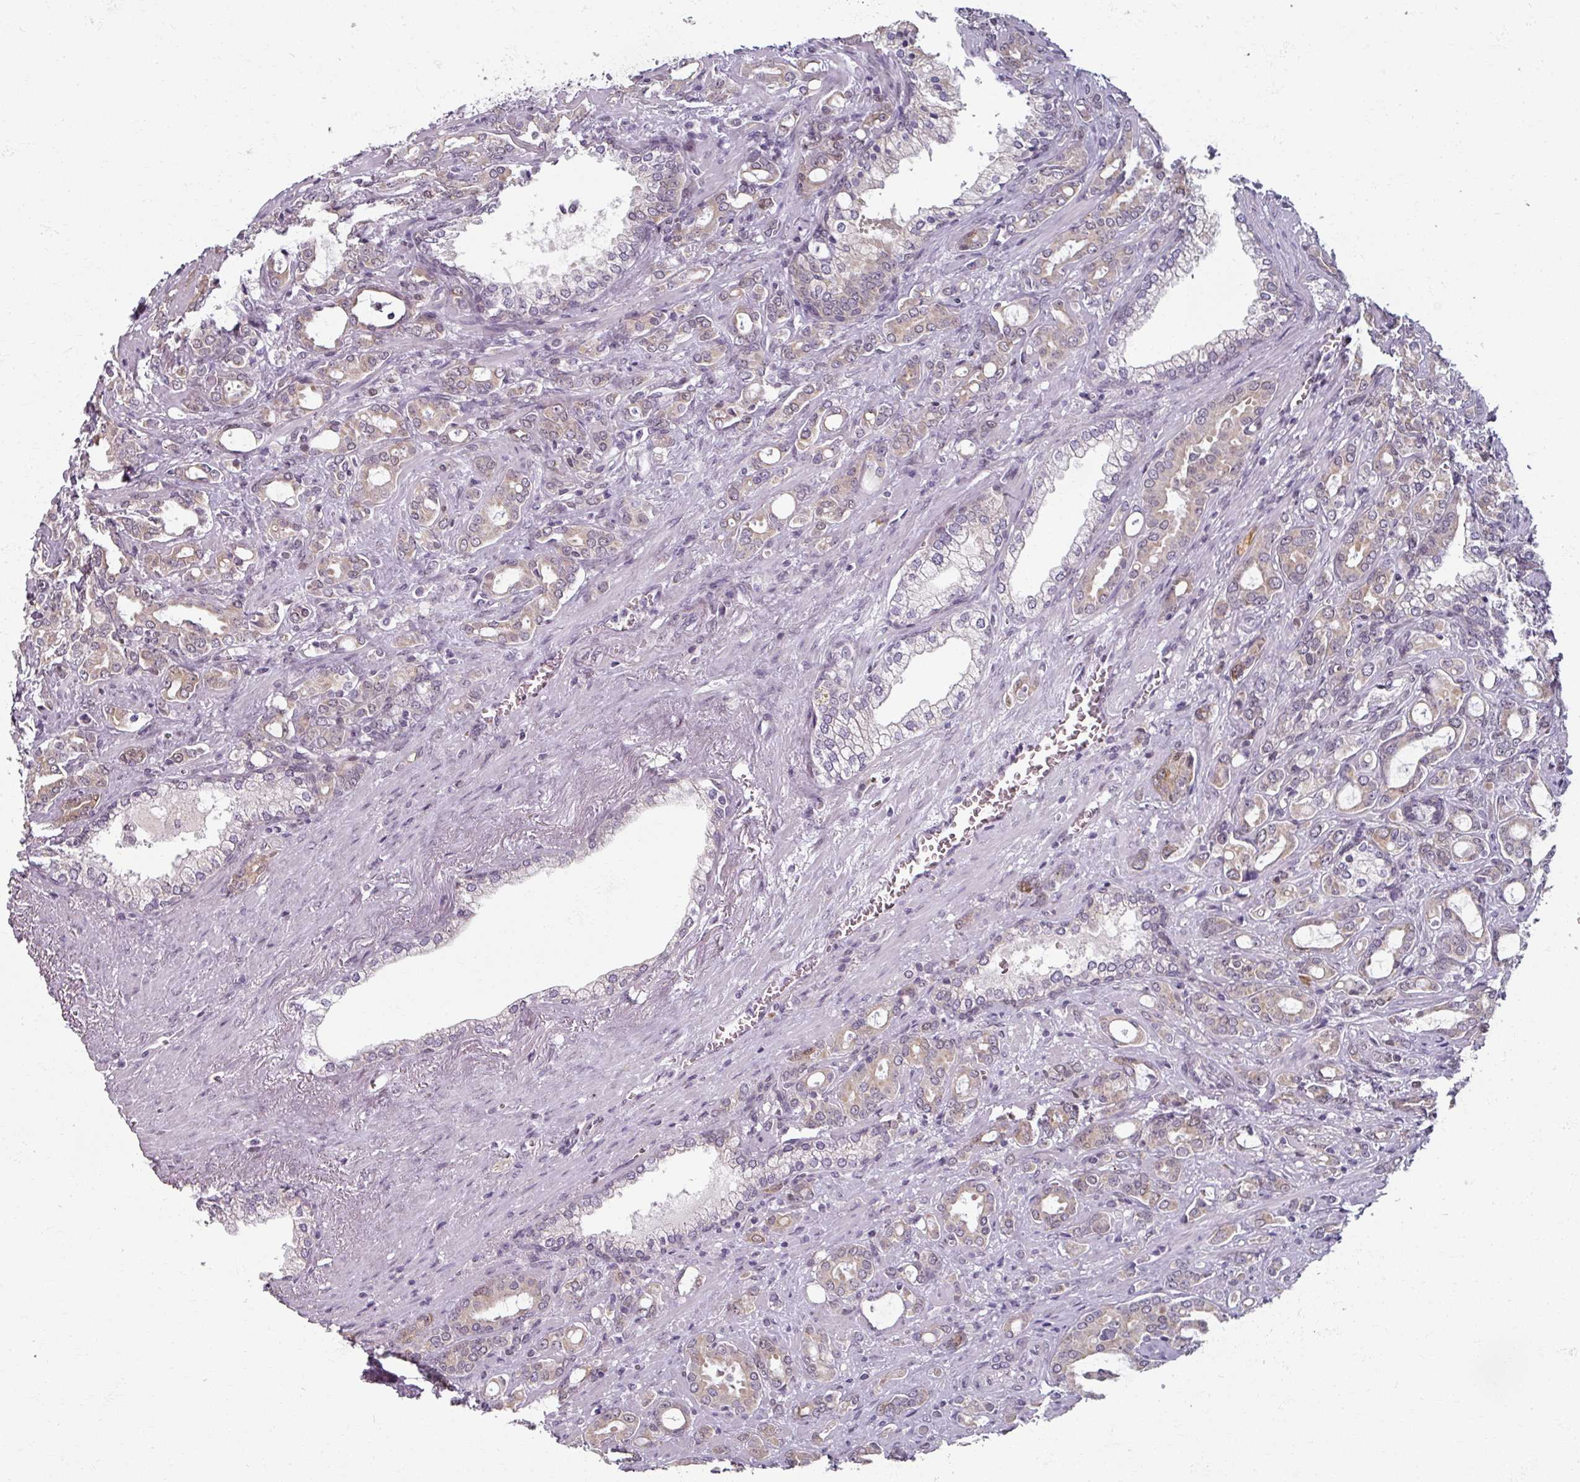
{"staining": {"intensity": "weak", "quantity": "25%-75%", "location": "cytoplasmic/membranous"}, "tissue": "prostate cancer", "cell_type": "Tumor cells", "image_type": "cancer", "snomed": [{"axis": "morphology", "description": "Adenocarcinoma, High grade"}, {"axis": "topography", "description": "Prostate"}], "caption": "Protein analysis of prostate cancer tissue displays weak cytoplasmic/membranous expression in about 25%-75% of tumor cells.", "gene": "RIPOR3", "patient": {"sex": "male", "age": 72}}